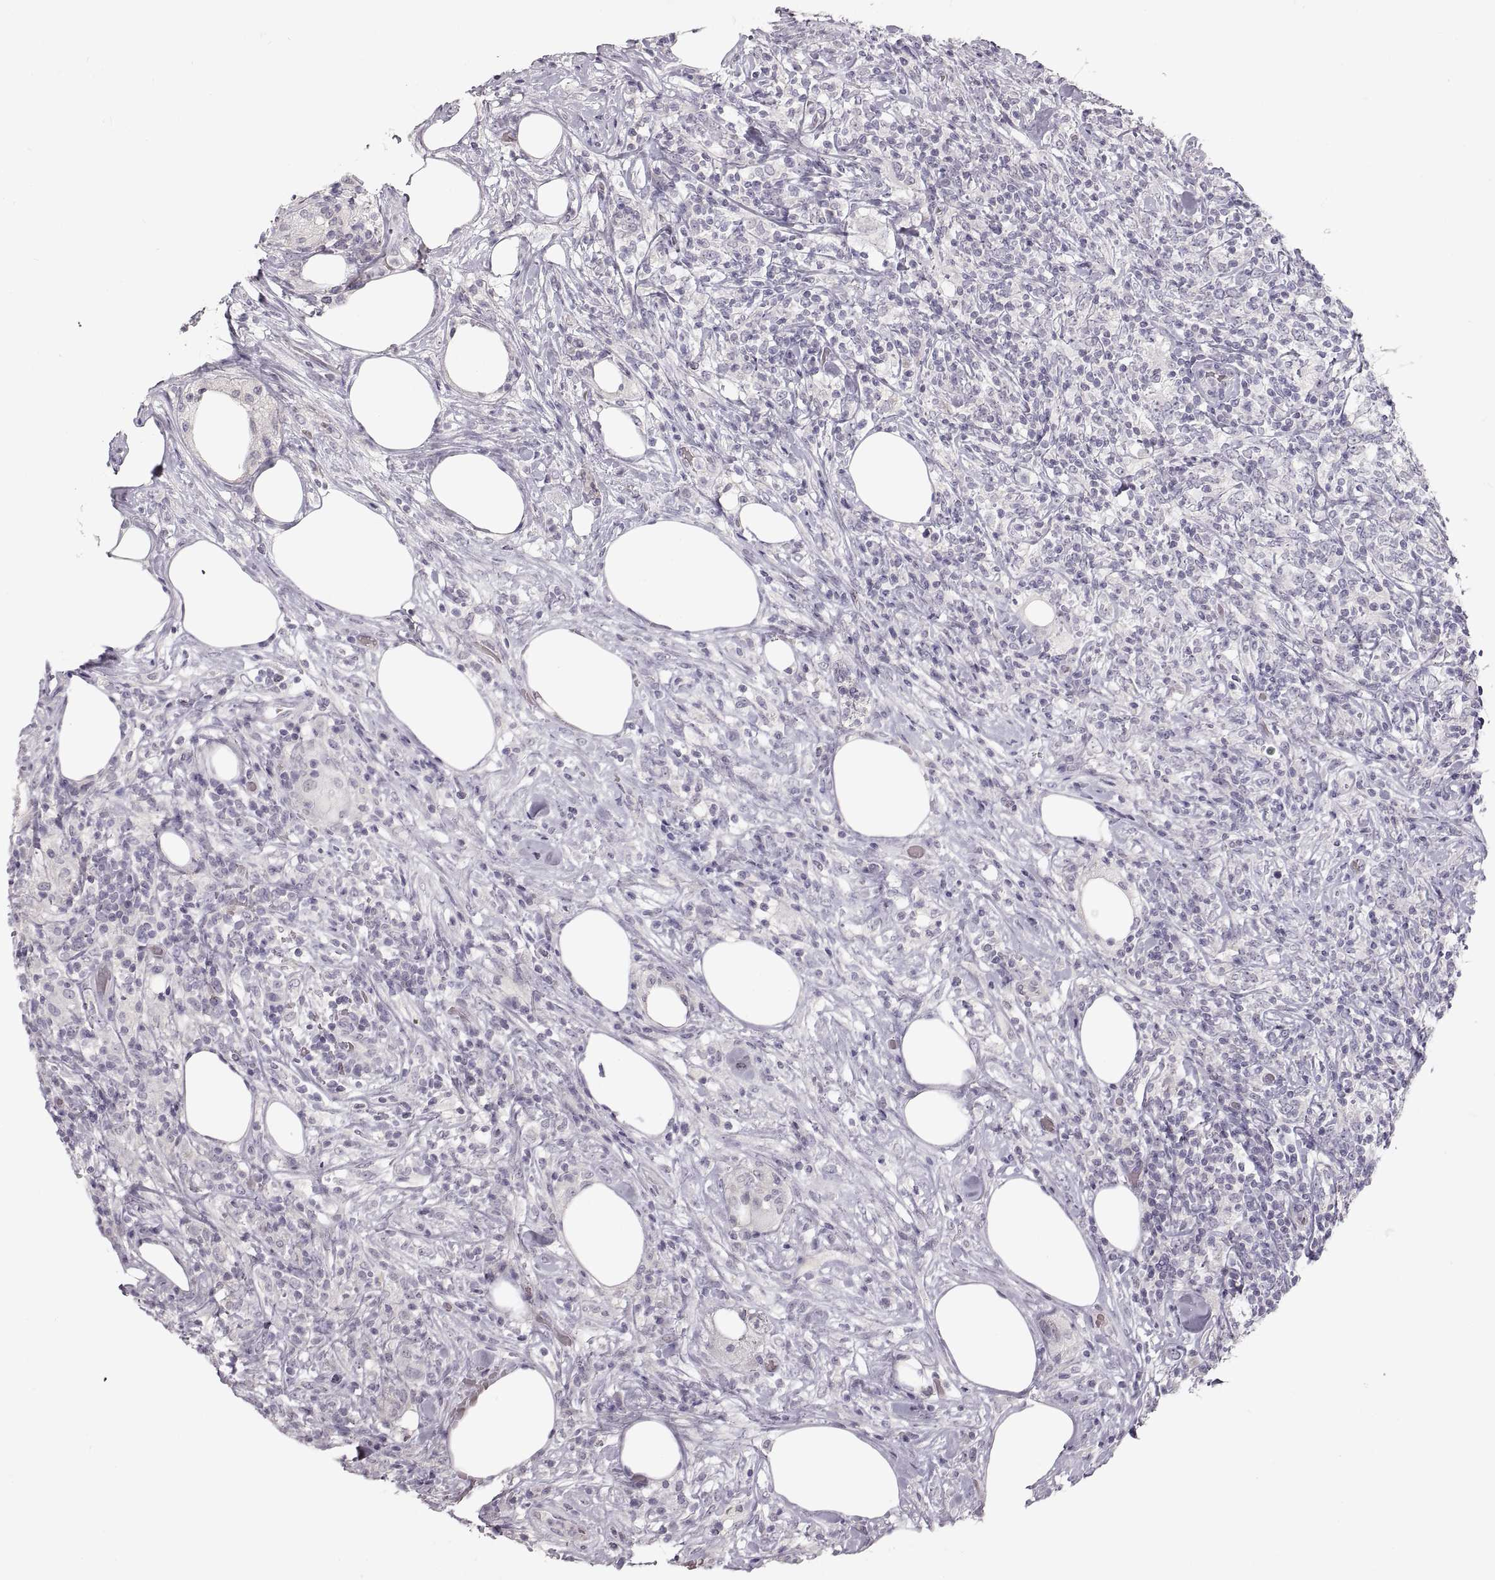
{"staining": {"intensity": "negative", "quantity": "none", "location": "none"}, "tissue": "lymphoma", "cell_type": "Tumor cells", "image_type": "cancer", "snomed": [{"axis": "morphology", "description": "Malignant lymphoma, non-Hodgkin's type, High grade"}, {"axis": "topography", "description": "Lymph node"}], "caption": "A micrograph of human high-grade malignant lymphoma, non-Hodgkin's type is negative for staining in tumor cells. (DAB immunohistochemistry (IHC), high magnification).", "gene": "PCSK2", "patient": {"sex": "female", "age": 84}}